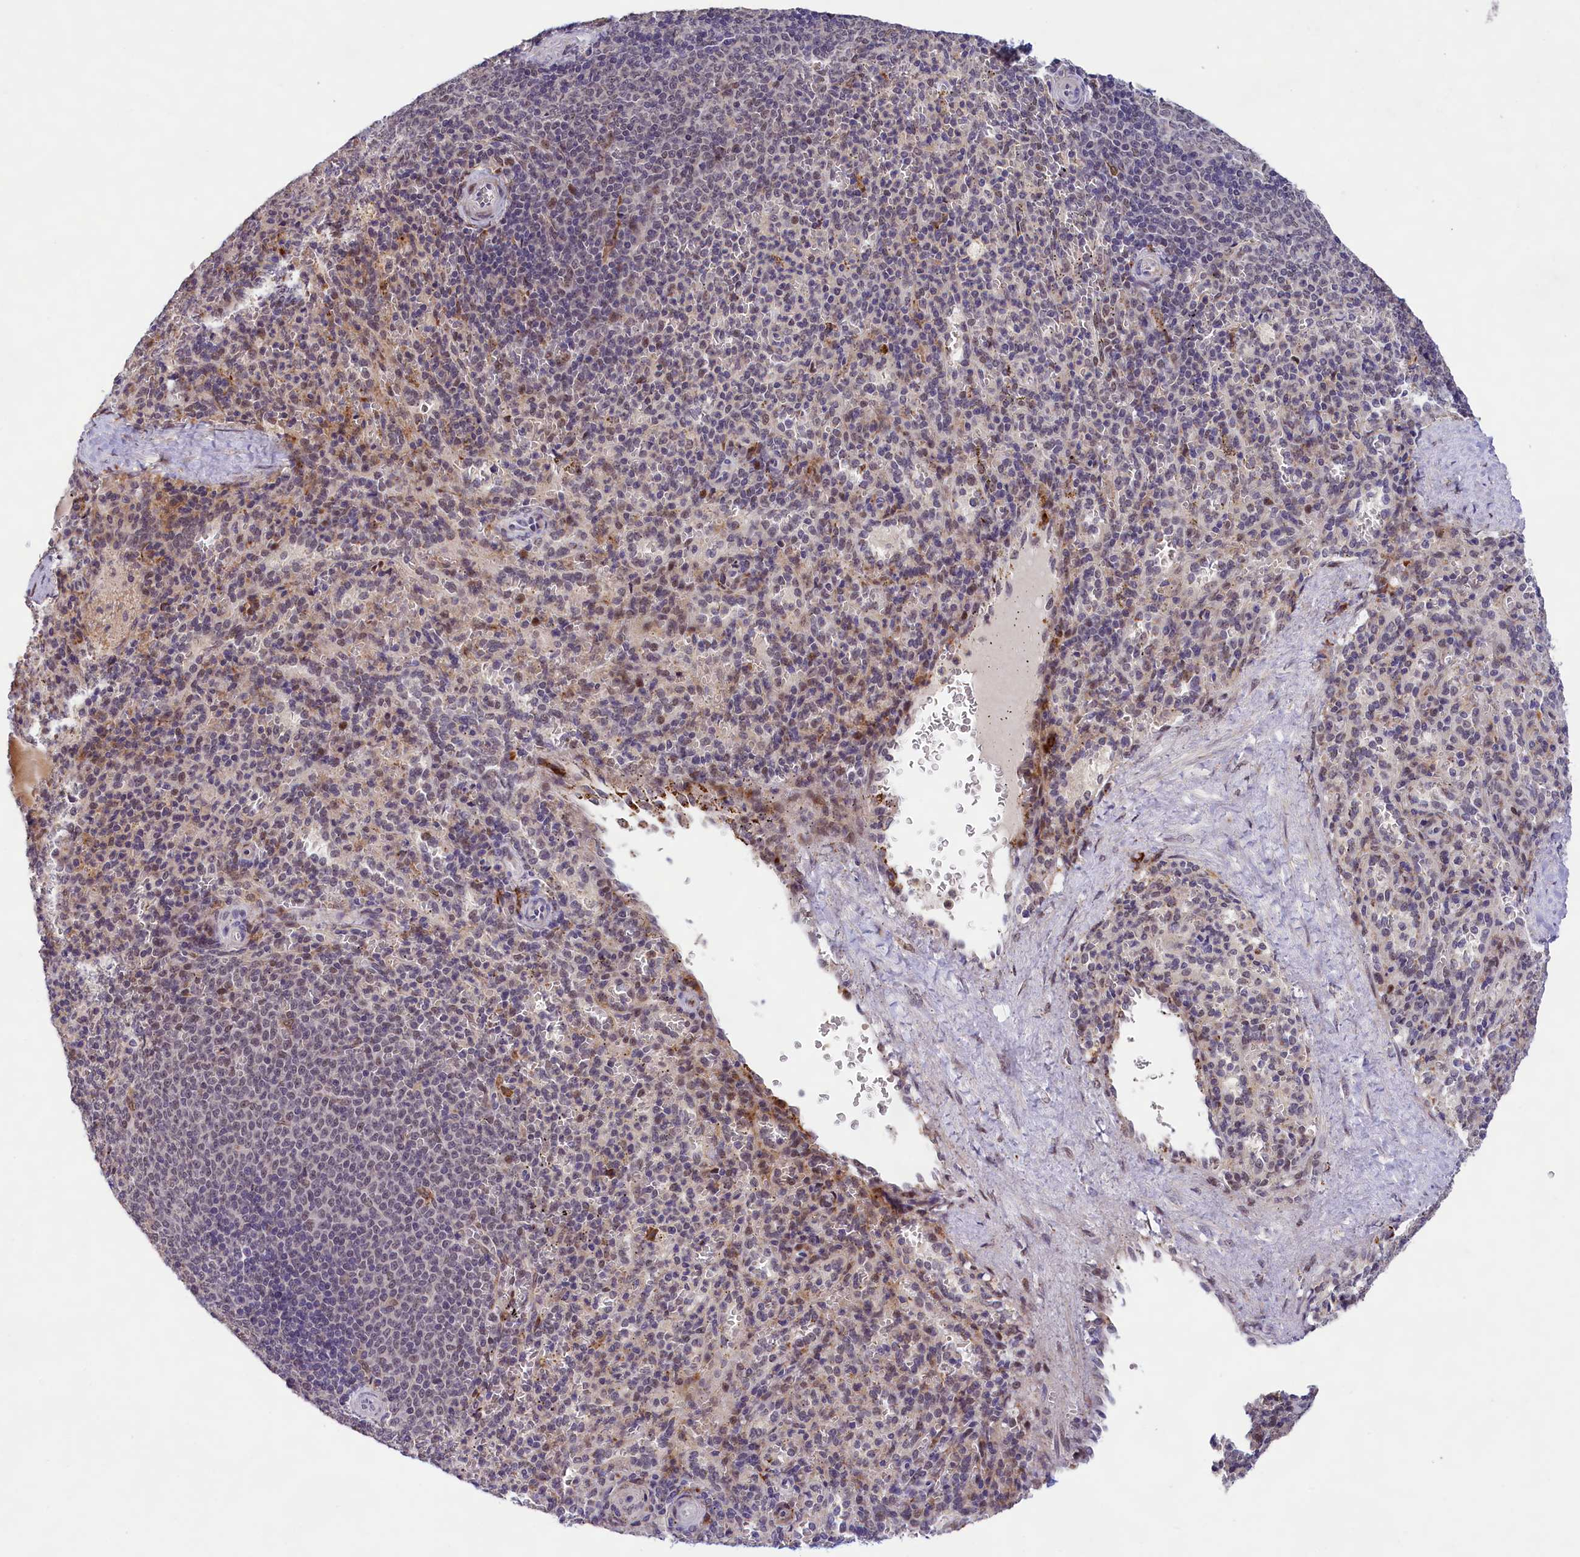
{"staining": {"intensity": "weak", "quantity": "<25%", "location": "nuclear"}, "tissue": "spleen", "cell_type": "Cells in red pulp", "image_type": "normal", "snomed": [{"axis": "morphology", "description": "Normal tissue, NOS"}, {"axis": "topography", "description": "Spleen"}], "caption": "Image shows no protein staining in cells in red pulp of benign spleen.", "gene": "FBXO45", "patient": {"sex": "female", "age": 21}}